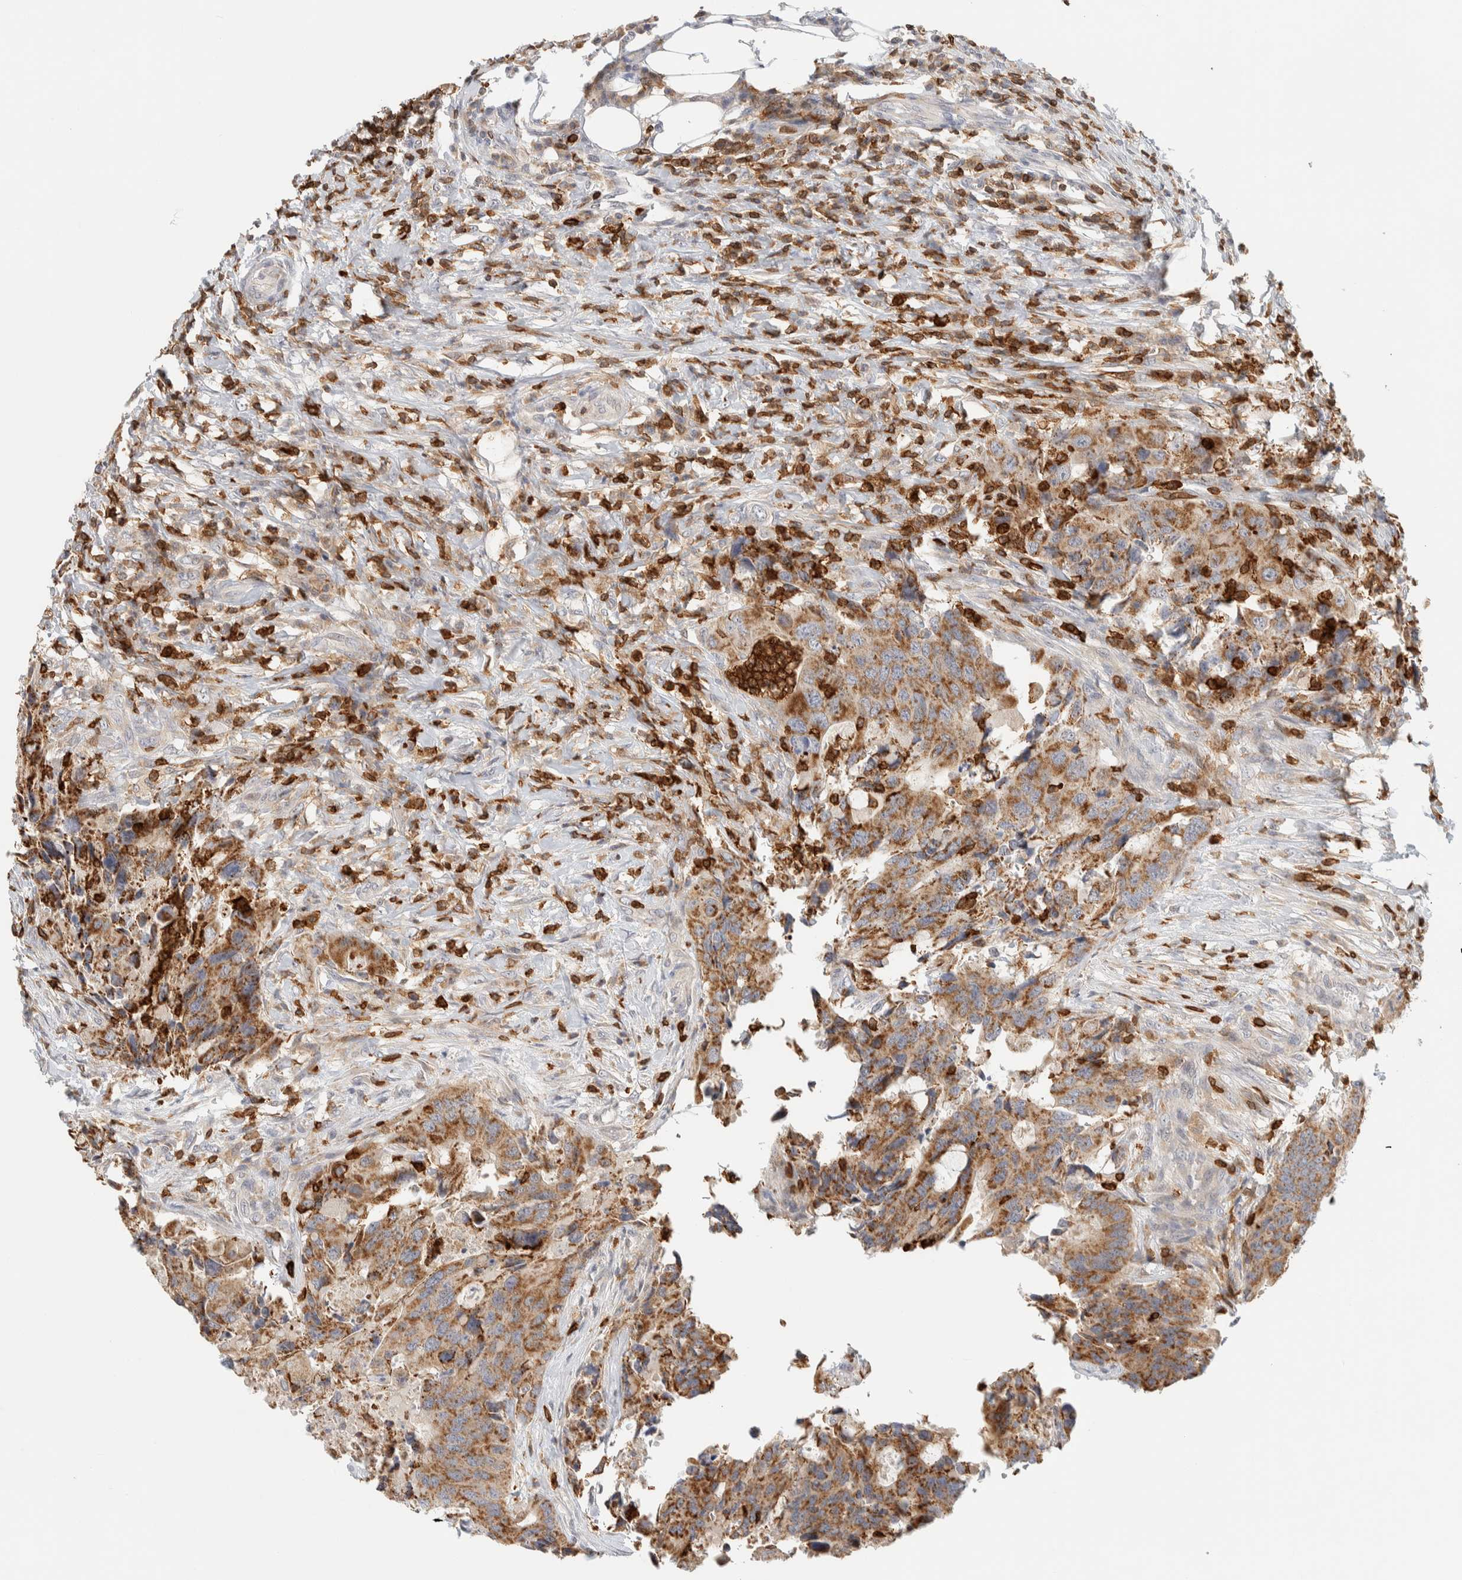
{"staining": {"intensity": "moderate", "quantity": "25%-75%", "location": "cytoplasmic/membranous"}, "tissue": "colorectal cancer", "cell_type": "Tumor cells", "image_type": "cancer", "snomed": [{"axis": "morphology", "description": "Adenocarcinoma, NOS"}, {"axis": "topography", "description": "Colon"}], "caption": "Human colorectal cancer stained for a protein (brown) shows moderate cytoplasmic/membranous positive staining in about 25%-75% of tumor cells.", "gene": "RUNDC1", "patient": {"sex": "male", "age": 71}}